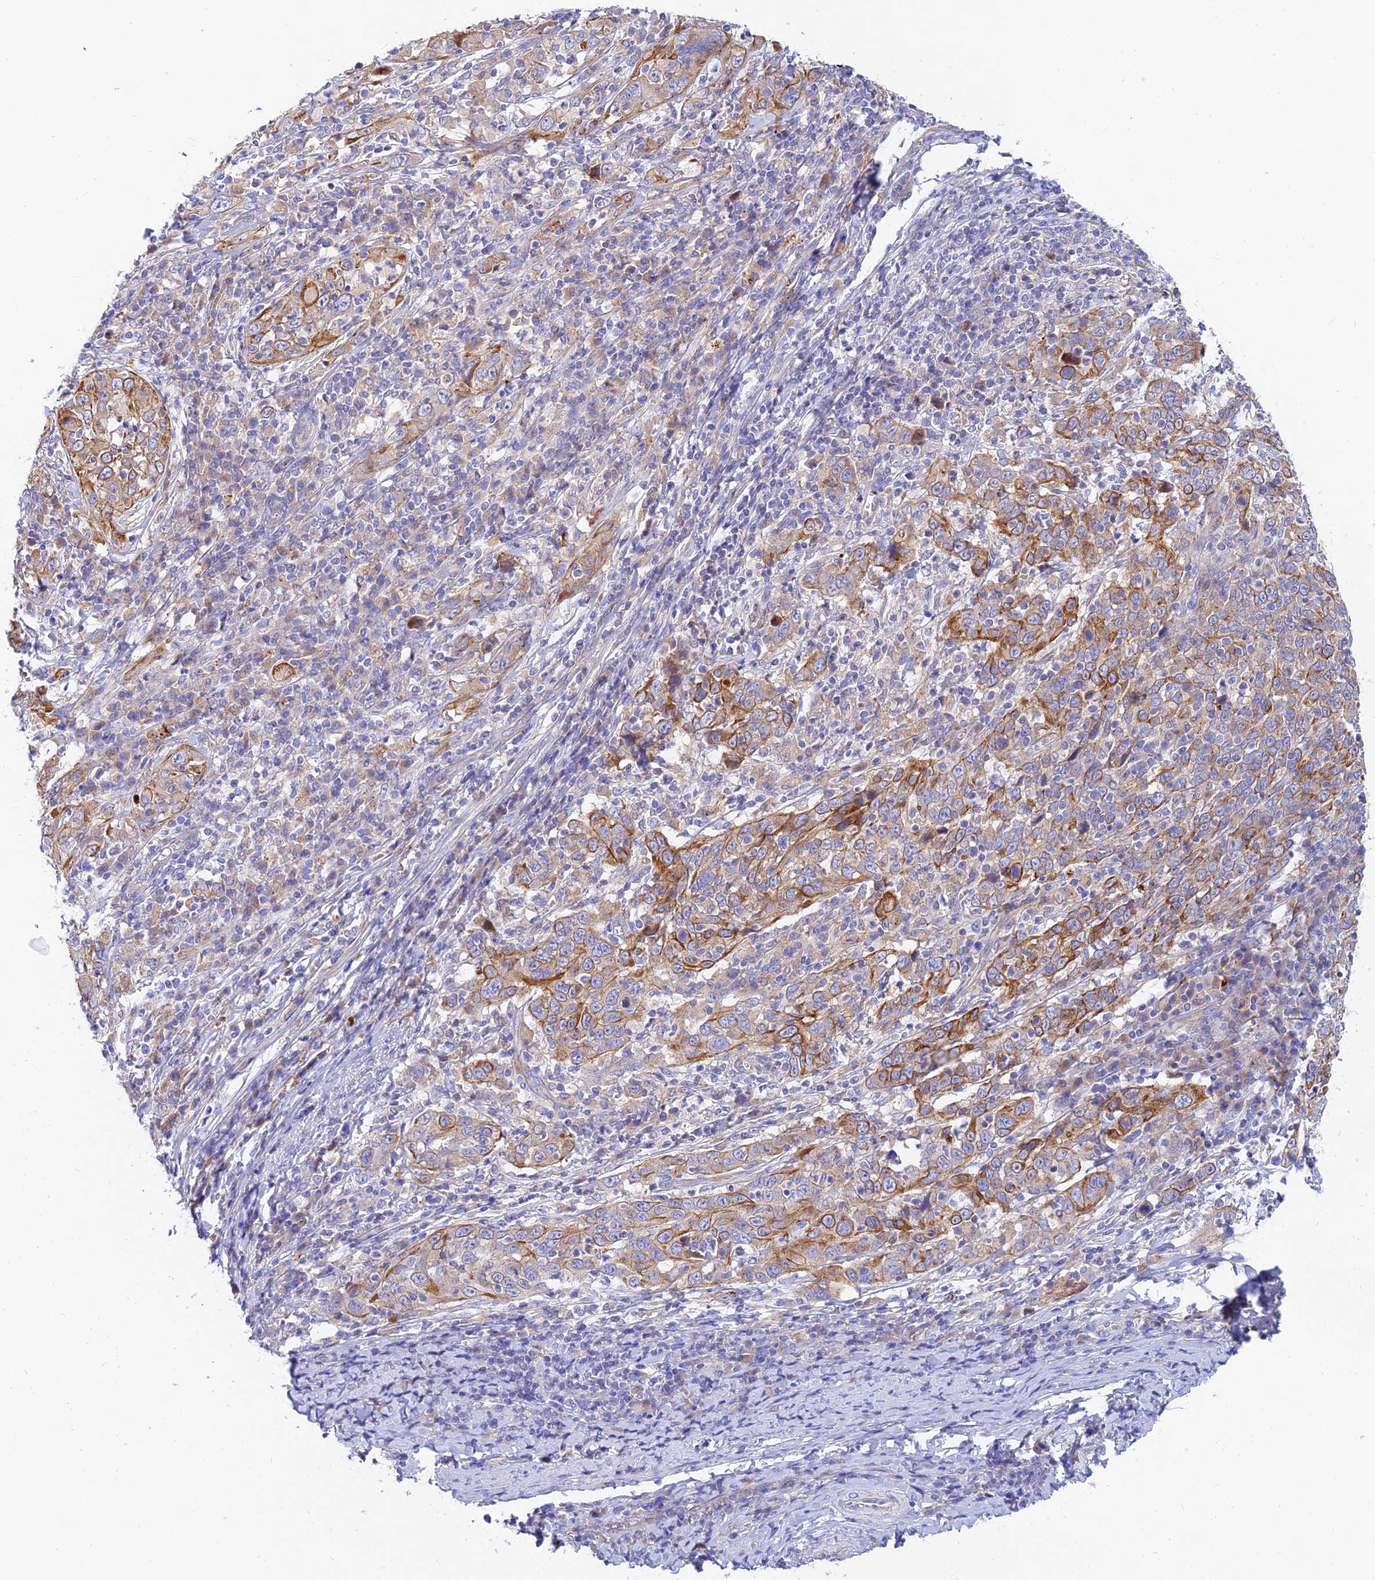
{"staining": {"intensity": "moderate", "quantity": "25%-75%", "location": "cytoplasmic/membranous"}, "tissue": "cervical cancer", "cell_type": "Tumor cells", "image_type": "cancer", "snomed": [{"axis": "morphology", "description": "Squamous cell carcinoma, NOS"}, {"axis": "topography", "description": "Cervix"}], "caption": "The micrograph shows a brown stain indicating the presence of a protein in the cytoplasmic/membranous of tumor cells in cervical cancer (squamous cell carcinoma). (DAB = brown stain, brightfield microscopy at high magnification).", "gene": "MROH1", "patient": {"sex": "female", "age": 46}}